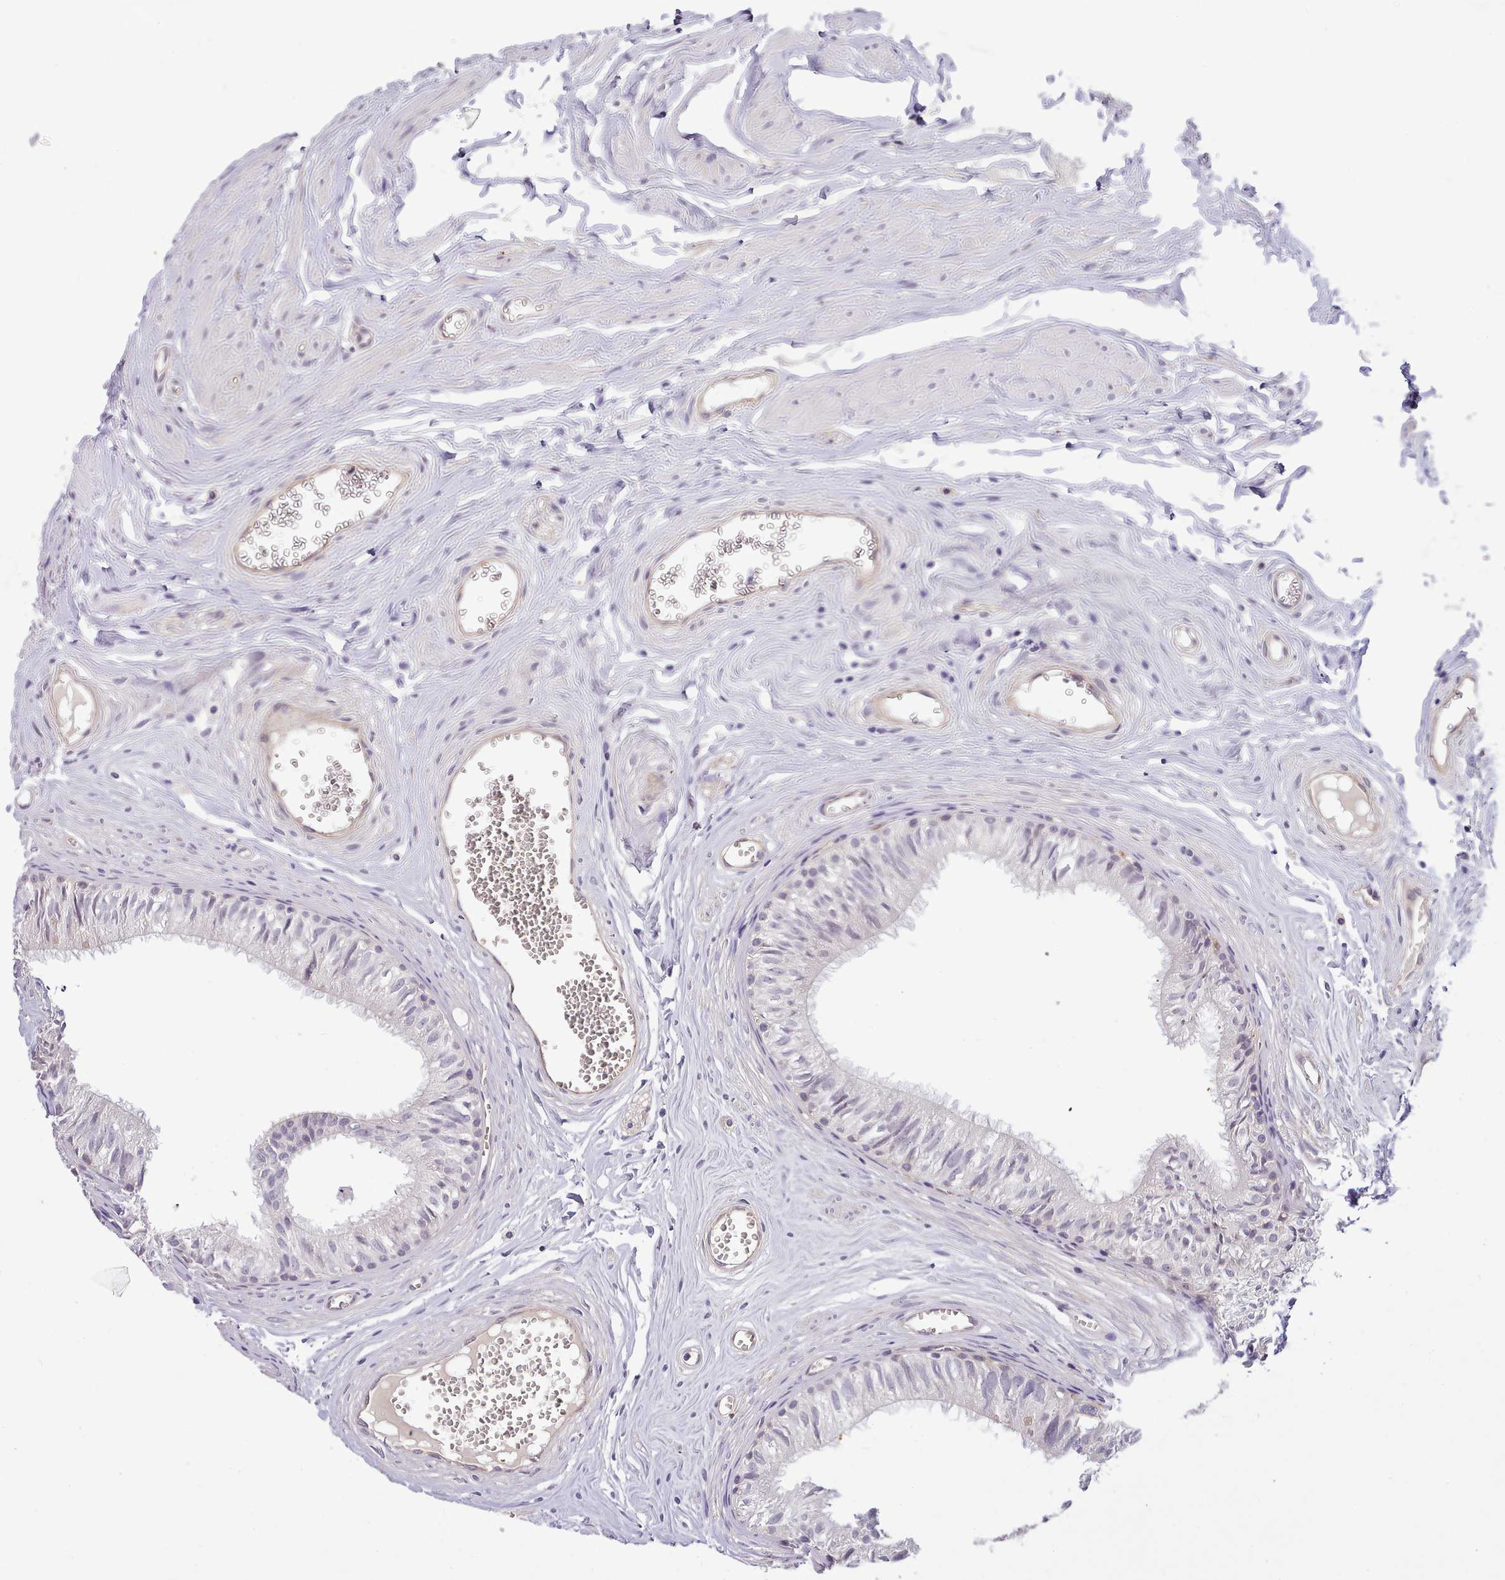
{"staining": {"intensity": "negative", "quantity": "none", "location": "none"}, "tissue": "epididymis", "cell_type": "Glandular cells", "image_type": "normal", "snomed": [{"axis": "morphology", "description": "Normal tissue, NOS"}, {"axis": "topography", "description": "Epididymis"}], "caption": "An immunohistochemistry (IHC) micrograph of unremarkable epididymis is shown. There is no staining in glandular cells of epididymis. (DAB (3,3'-diaminobenzidine) IHC, high magnification).", "gene": "ZNF658", "patient": {"sex": "male", "age": 36}}